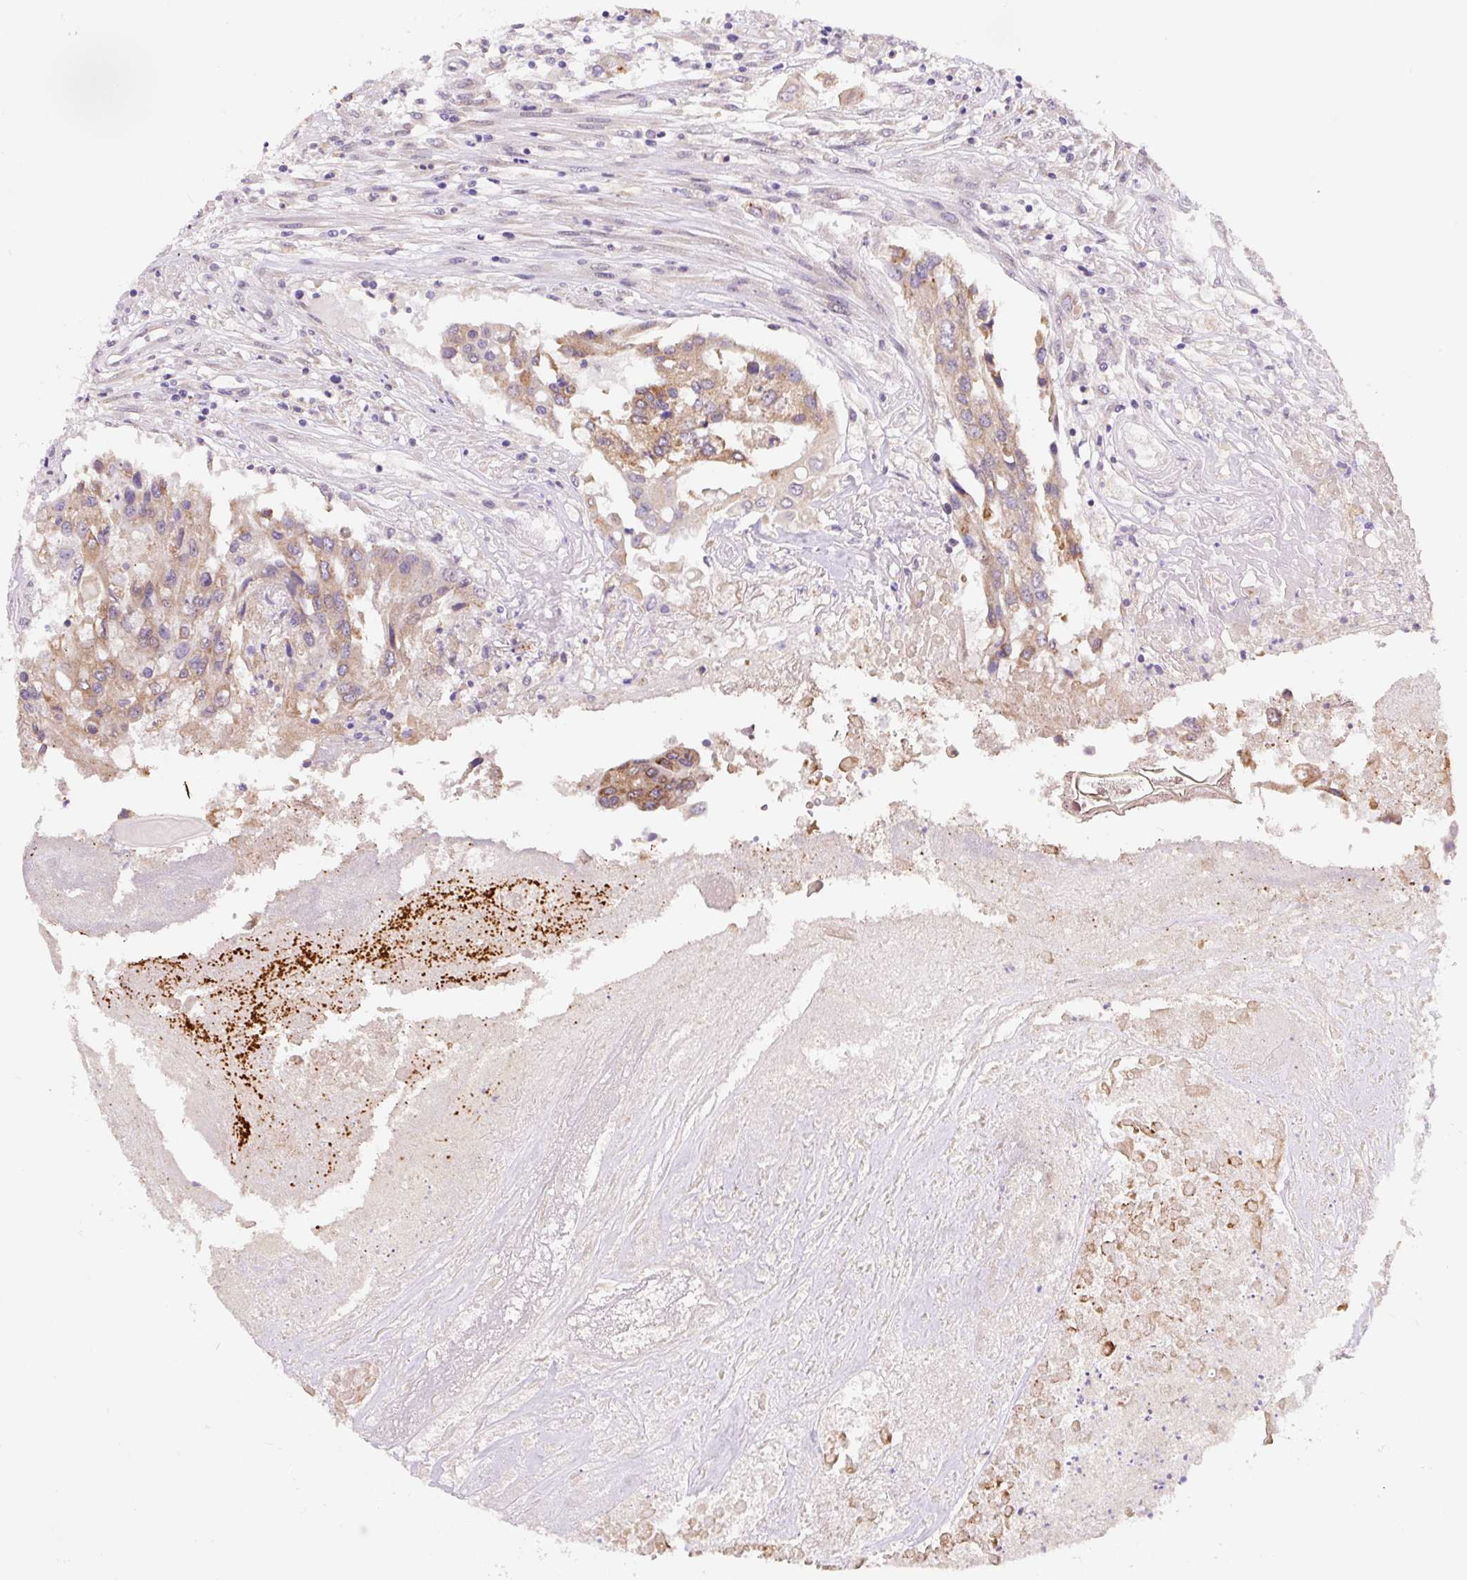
{"staining": {"intensity": "moderate", "quantity": "25%-75%", "location": "cytoplasmic/membranous"}, "tissue": "colorectal cancer", "cell_type": "Tumor cells", "image_type": "cancer", "snomed": [{"axis": "morphology", "description": "Adenocarcinoma, NOS"}, {"axis": "topography", "description": "Colon"}], "caption": "Immunohistochemical staining of colorectal cancer (adenocarcinoma) reveals medium levels of moderate cytoplasmic/membranous staining in approximately 25%-75% of tumor cells.", "gene": "ASRGL1", "patient": {"sex": "male", "age": 77}}